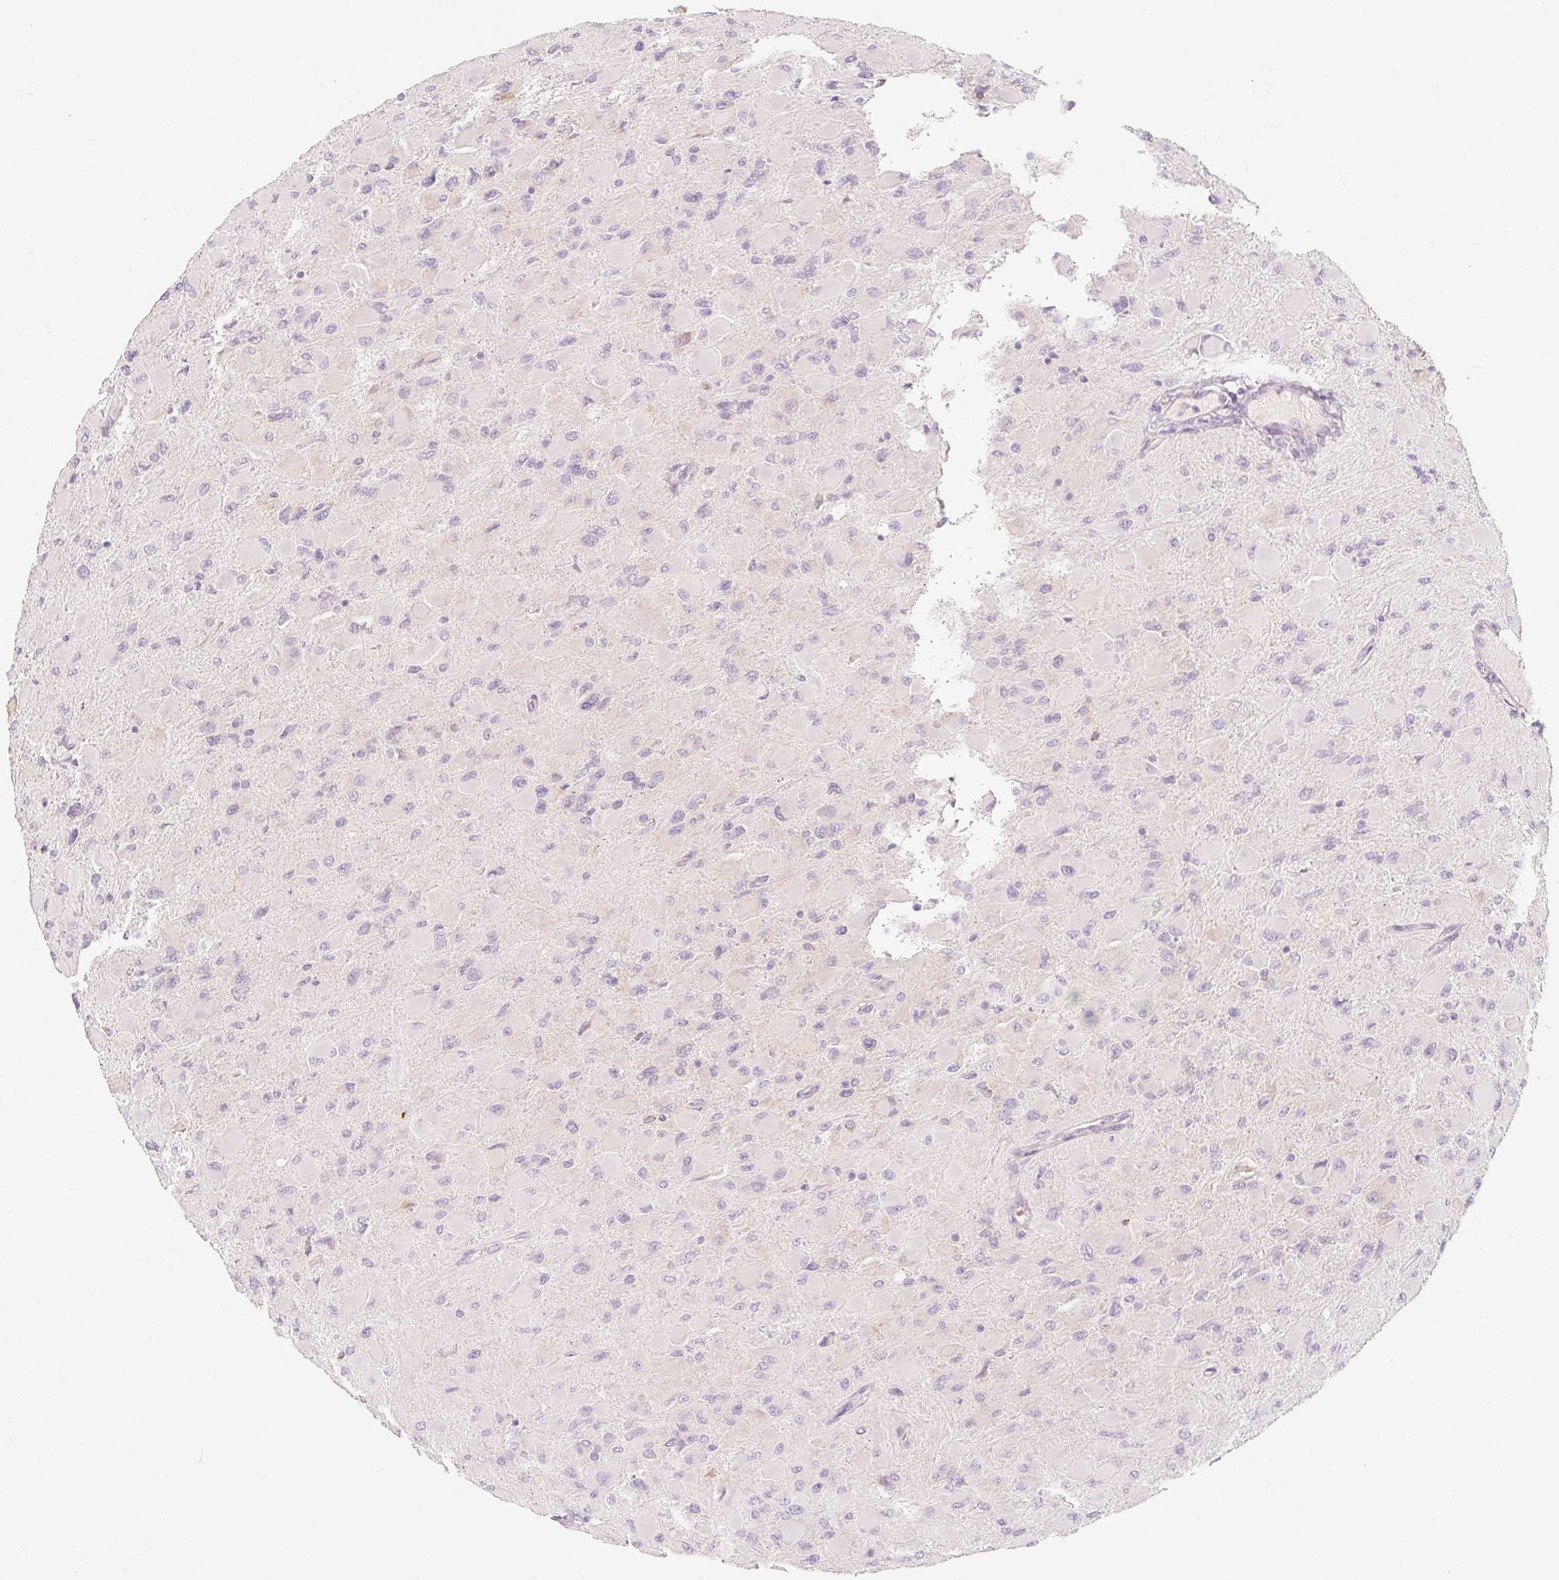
{"staining": {"intensity": "negative", "quantity": "none", "location": "none"}, "tissue": "glioma", "cell_type": "Tumor cells", "image_type": "cancer", "snomed": [{"axis": "morphology", "description": "Glioma, malignant, High grade"}, {"axis": "topography", "description": "Cerebral cortex"}], "caption": "The histopathology image displays no staining of tumor cells in malignant glioma (high-grade). (DAB (3,3'-diaminobenzidine) immunohistochemistry with hematoxylin counter stain).", "gene": "MYO1D", "patient": {"sex": "female", "age": 36}}